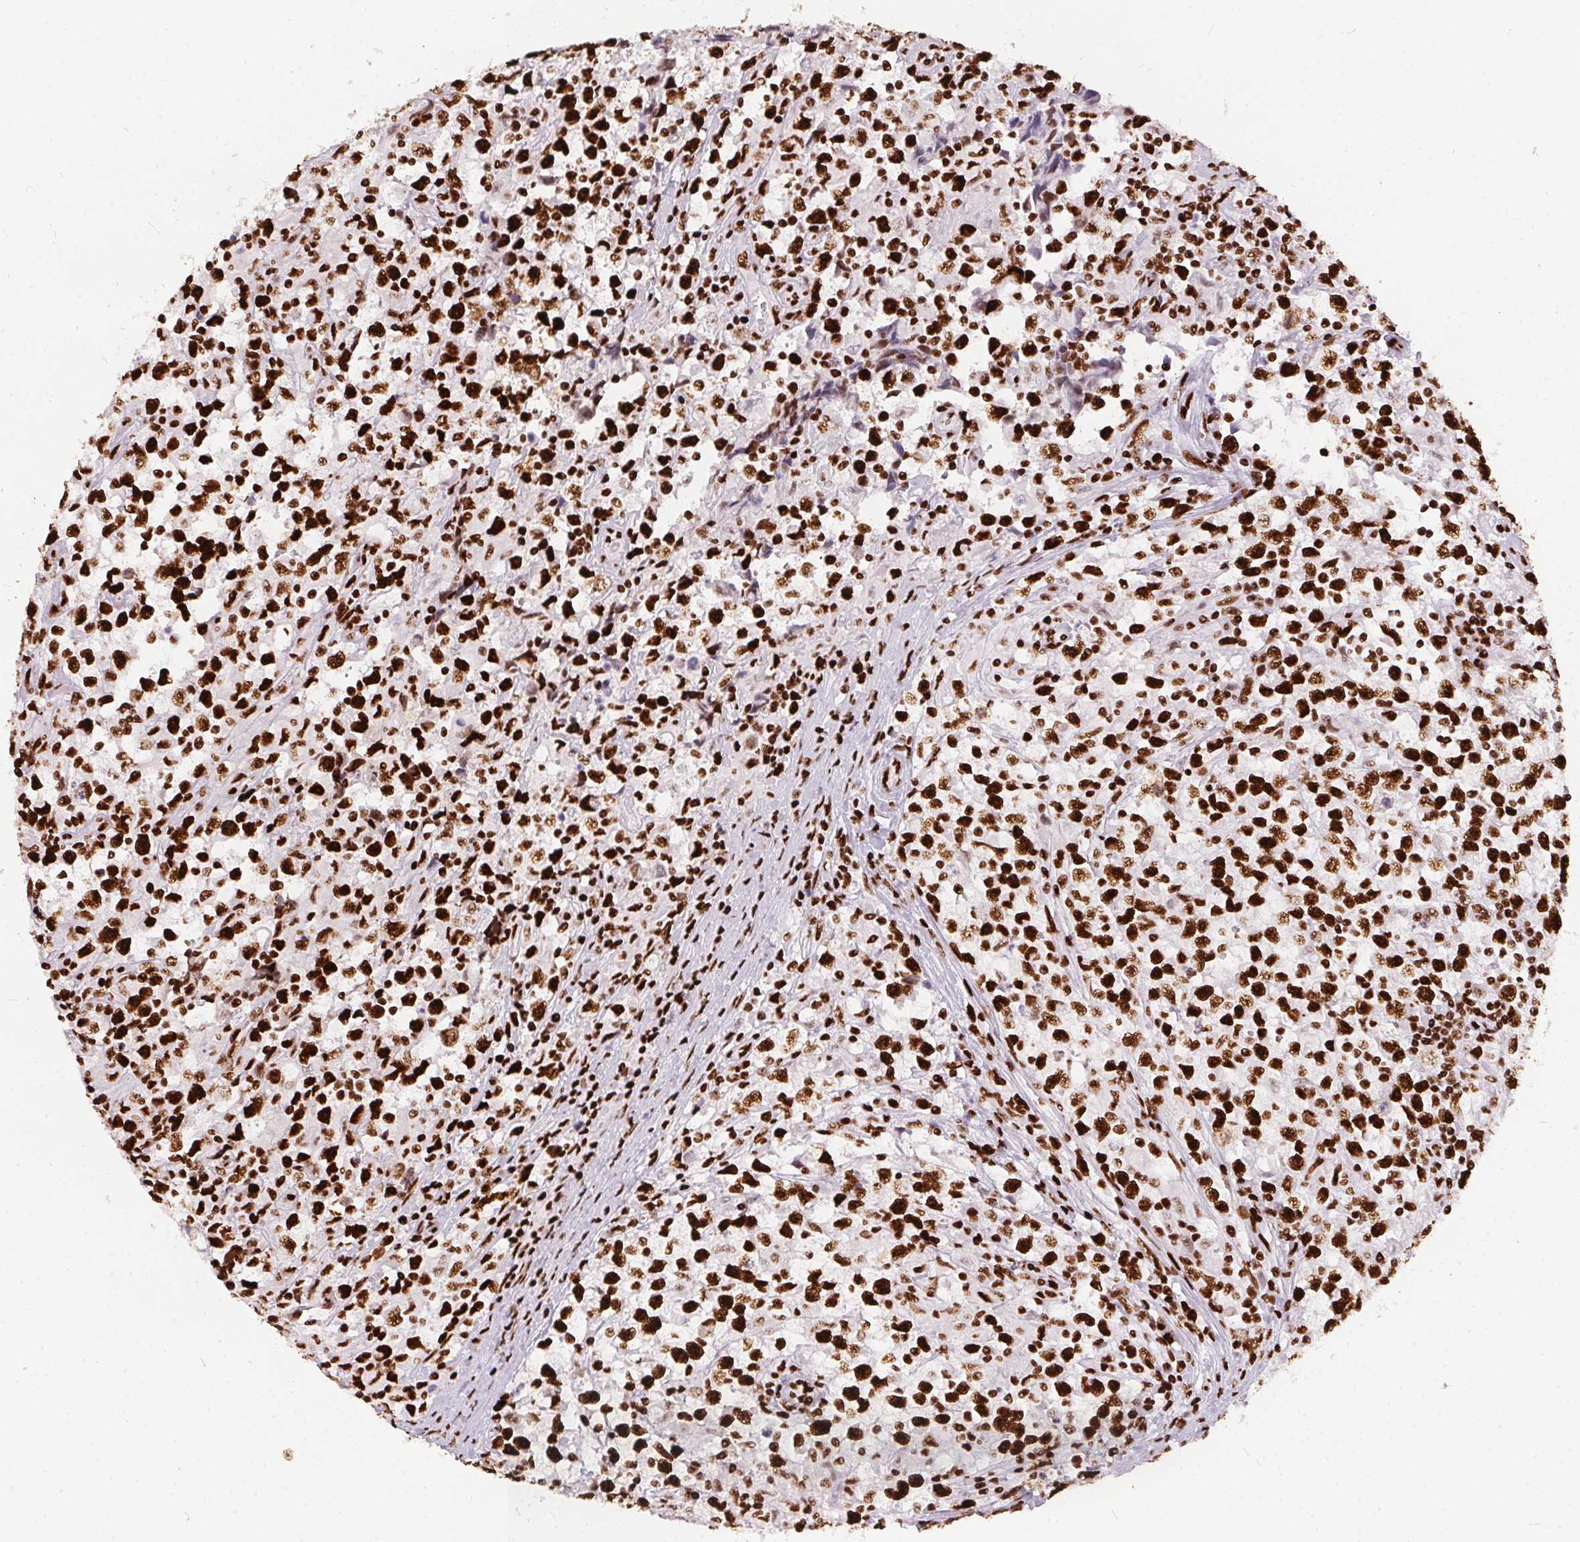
{"staining": {"intensity": "strong", "quantity": ">75%", "location": "nuclear"}, "tissue": "testis cancer", "cell_type": "Tumor cells", "image_type": "cancer", "snomed": [{"axis": "morphology", "description": "Seminoma, NOS"}, {"axis": "topography", "description": "Testis"}], "caption": "An image showing strong nuclear staining in approximately >75% of tumor cells in testis seminoma, as visualized by brown immunohistochemical staining.", "gene": "PAGE3", "patient": {"sex": "male", "age": 31}}